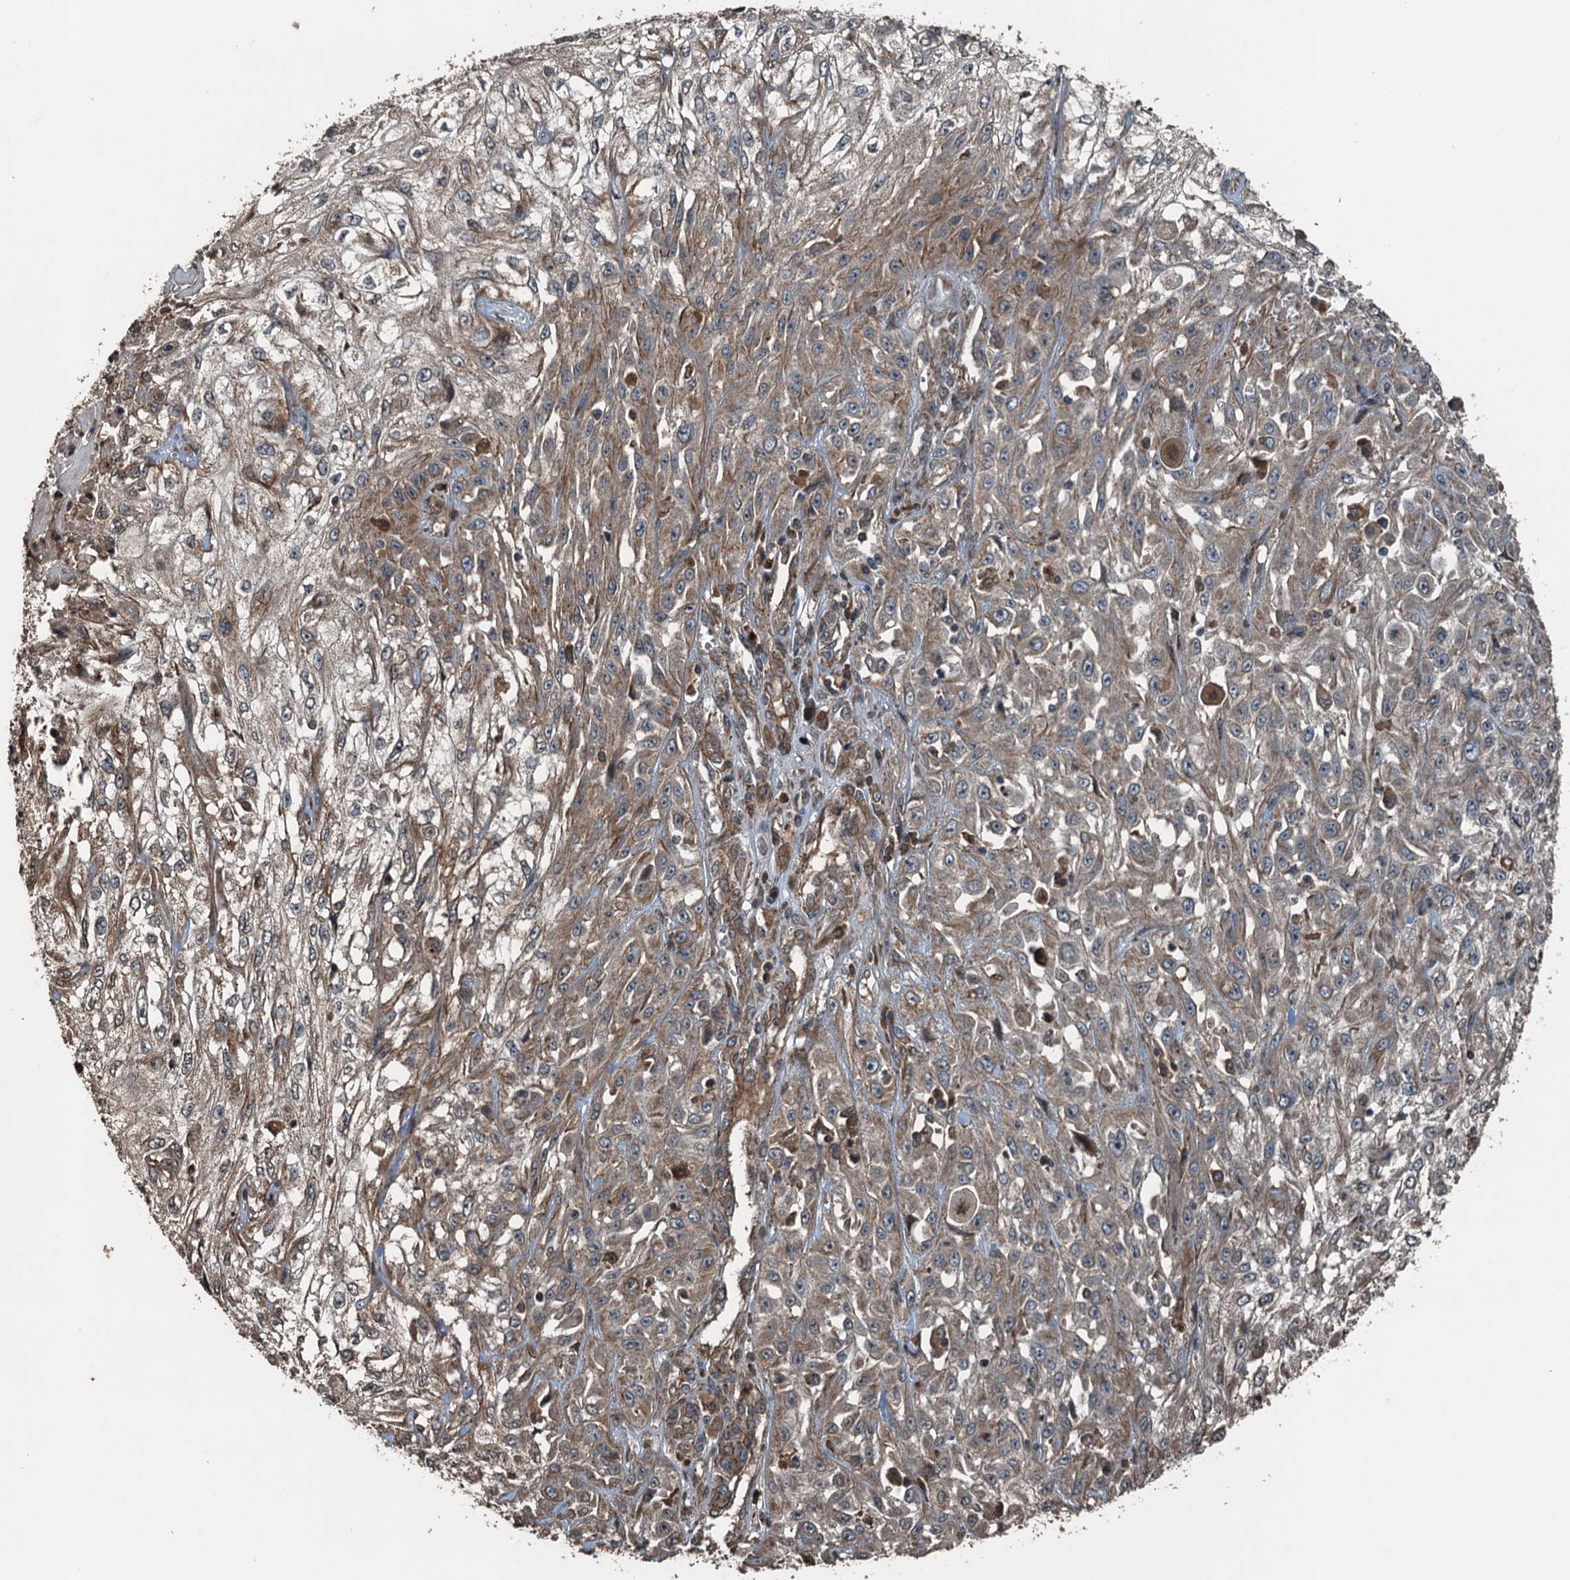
{"staining": {"intensity": "weak", "quantity": "25%-75%", "location": "cytoplasmic/membranous"}, "tissue": "skin cancer", "cell_type": "Tumor cells", "image_type": "cancer", "snomed": [{"axis": "morphology", "description": "Squamous cell carcinoma, NOS"}, {"axis": "morphology", "description": "Squamous cell carcinoma, metastatic, NOS"}, {"axis": "topography", "description": "Skin"}, {"axis": "topography", "description": "Lymph node"}], "caption": "High-magnification brightfield microscopy of skin squamous cell carcinoma stained with DAB (3,3'-diaminobenzidine) (brown) and counterstained with hematoxylin (blue). tumor cells exhibit weak cytoplasmic/membranous expression is present in approximately25%-75% of cells.", "gene": "TCTN1", "patient": {"sex": "male", "age": 75}}